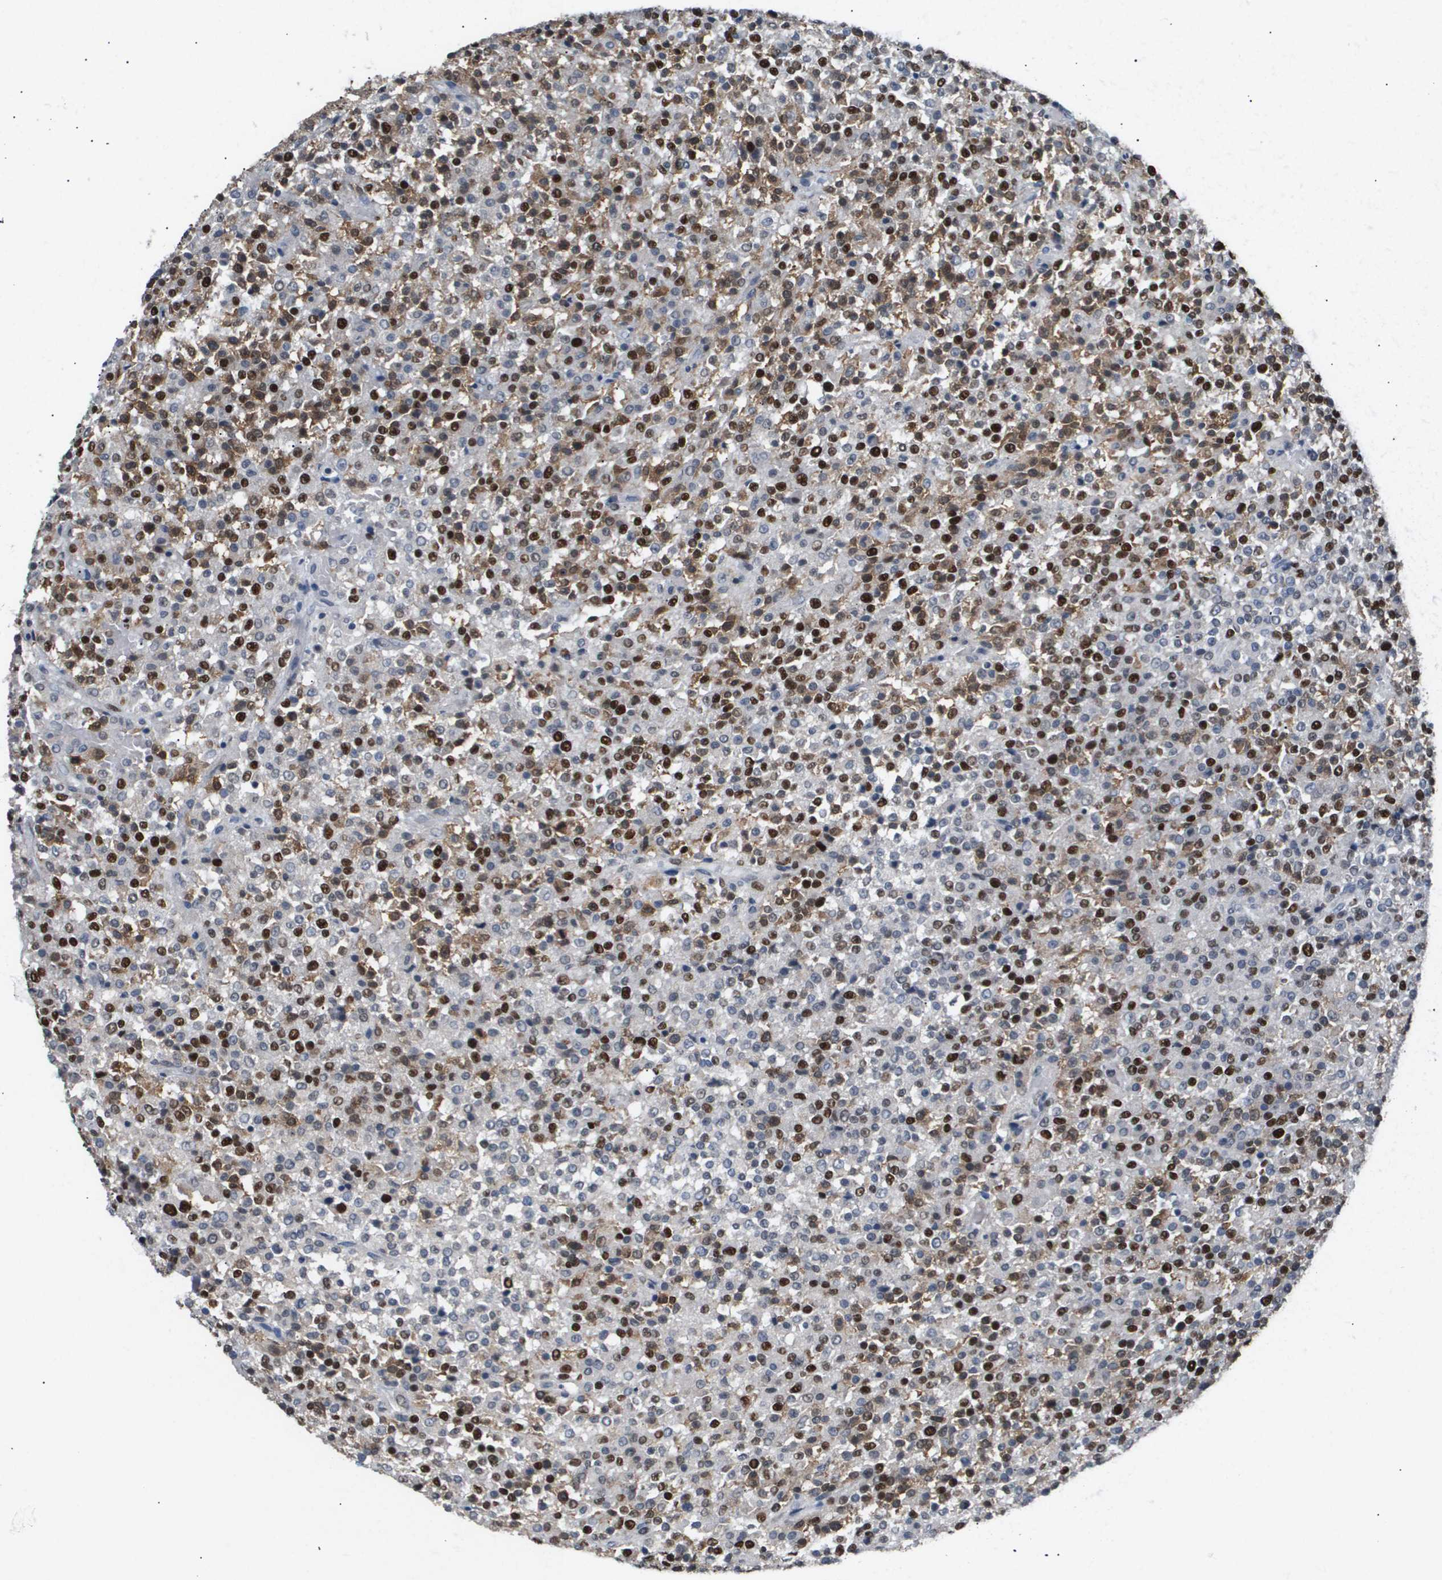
{"staining": {"intensity": "strong", "quantity": "25%-75%", "location": "nuclear"}, "tissue": "testis cancer", "cell_type": "Tumor cells", "image_type": "cancer", "snomed": [{"axis": "morphology", "description": "Seminoma, NOS"}, {"axis": "topography", "description": "Testis"}], "caption": "Immunohistochemistry micrograph of human testis seminoma stained for a protein (brown), which demonstrates high levels of strong nuclear positivity in about 25%-75% of tumor cells.", "gene": "ANAPC2", "patient": {"sex": "male", "age": 59}}